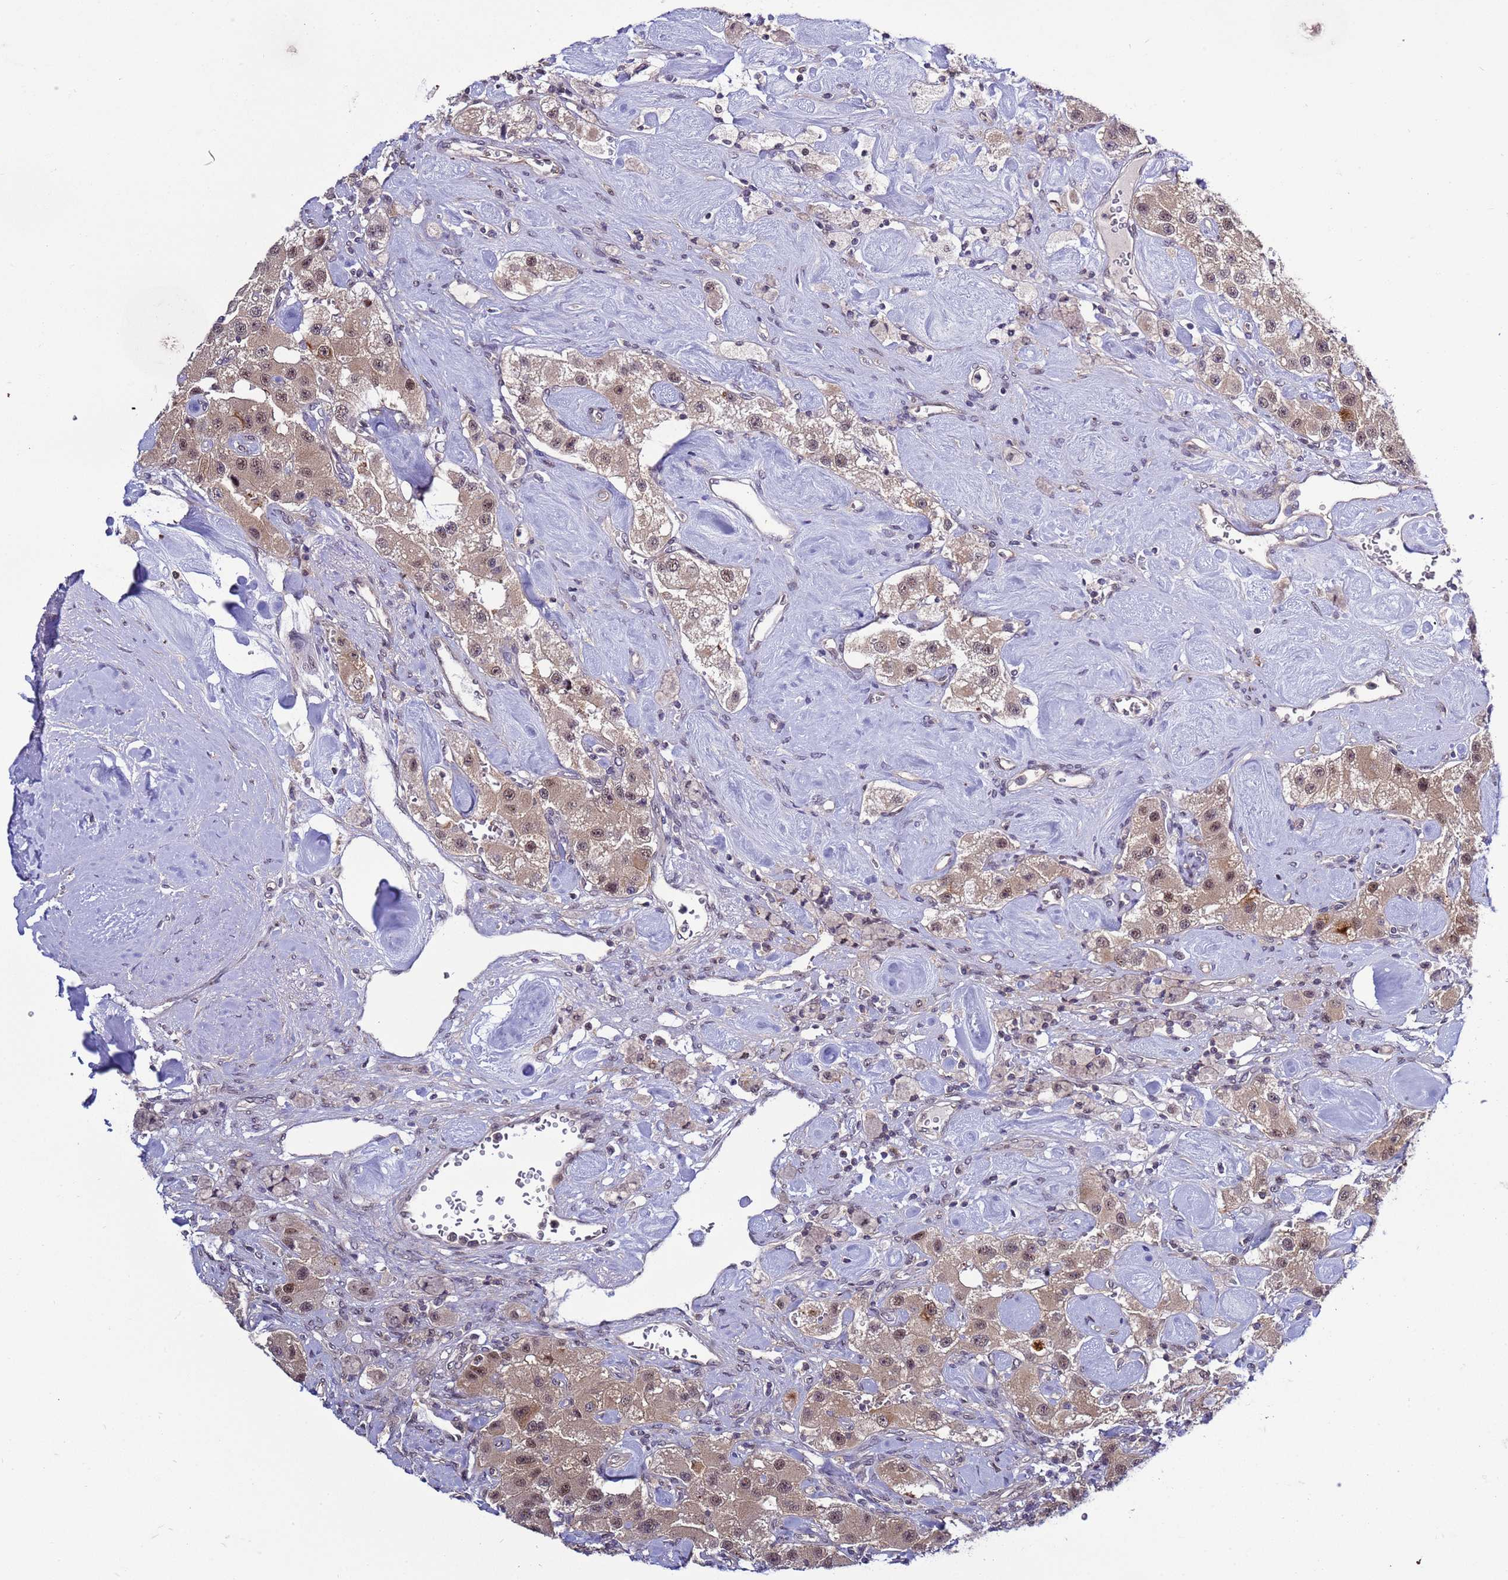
{"staining": {"intensity": "moderate", "quantity": ">75%", "location": "cytoplasmic/membranous,nuclear"}, "tissue": "carcinoid", "cell_type": "Tumor cells", "image_type": "cancer", "snomed": [{"axis": "morphology", "description": "Carcinoid, malignant, NOS"}, {"axis": "topography", "description": "Pancreas"}], "caption": "A brown stain shows moderate cytoplasmic/membranous and nuclear staining of a protein in human carcinoid tumor cells.", "gene": "GEN1", "patient": {"sex": "male", "age": 41}}